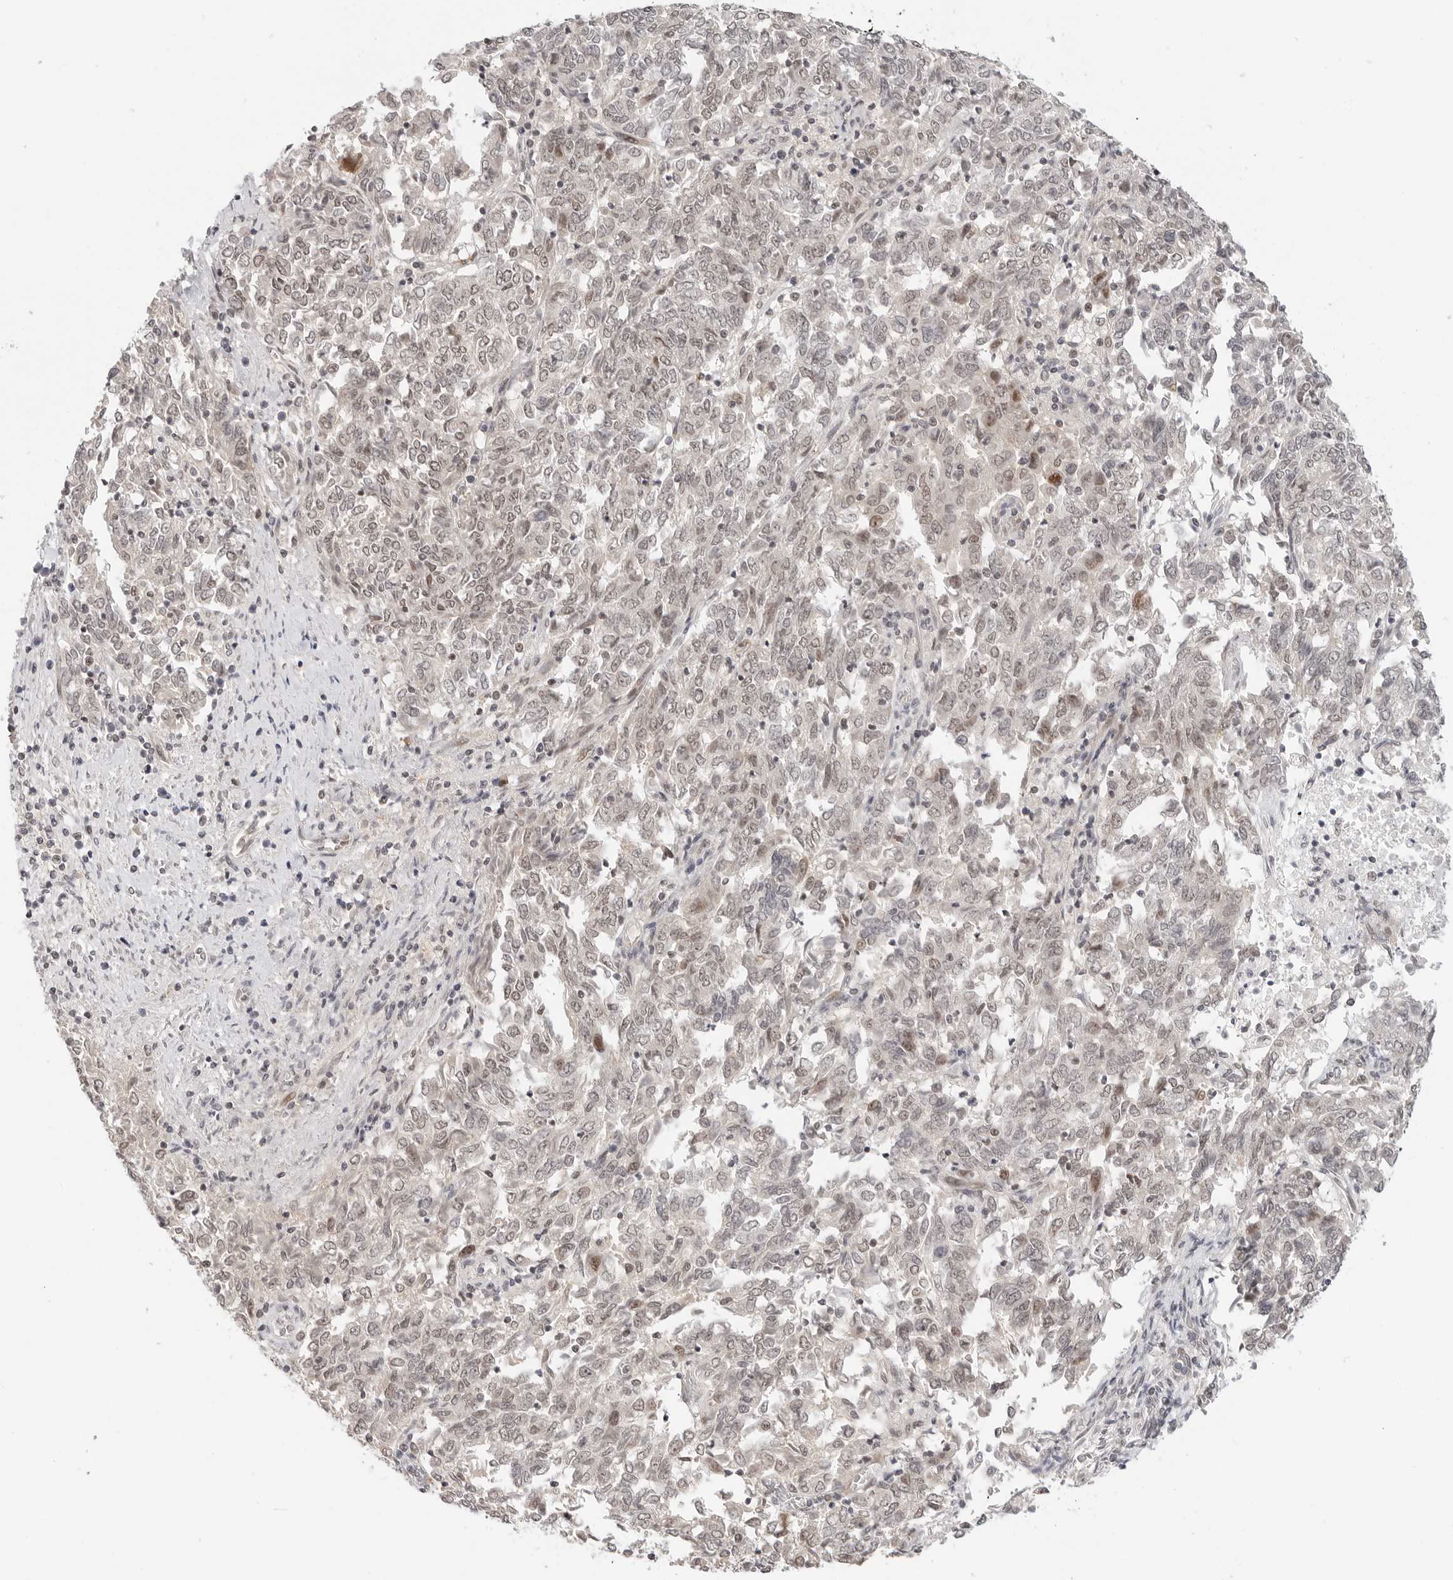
{"staining": {"intensity": "weak", "quantity": ">75%", "location": "nuclear"}, "tissue": "endometrial cancer", "cell_type": "Tumor cells", "image_type": "cancer", "snomed": [{"axis": "morphology", "description": "Adenocarcinoma, NOS"}, {"axis": "topography", "description": "Endometrium"}], "caption": "This image reveals IHC staining of endometrial cancer (adenocarcinoma), with low weak nuclear expression in about >75% of tumor cells.", "gene": "TSEN2", "patient": {"sex": "female", "age": 80}}